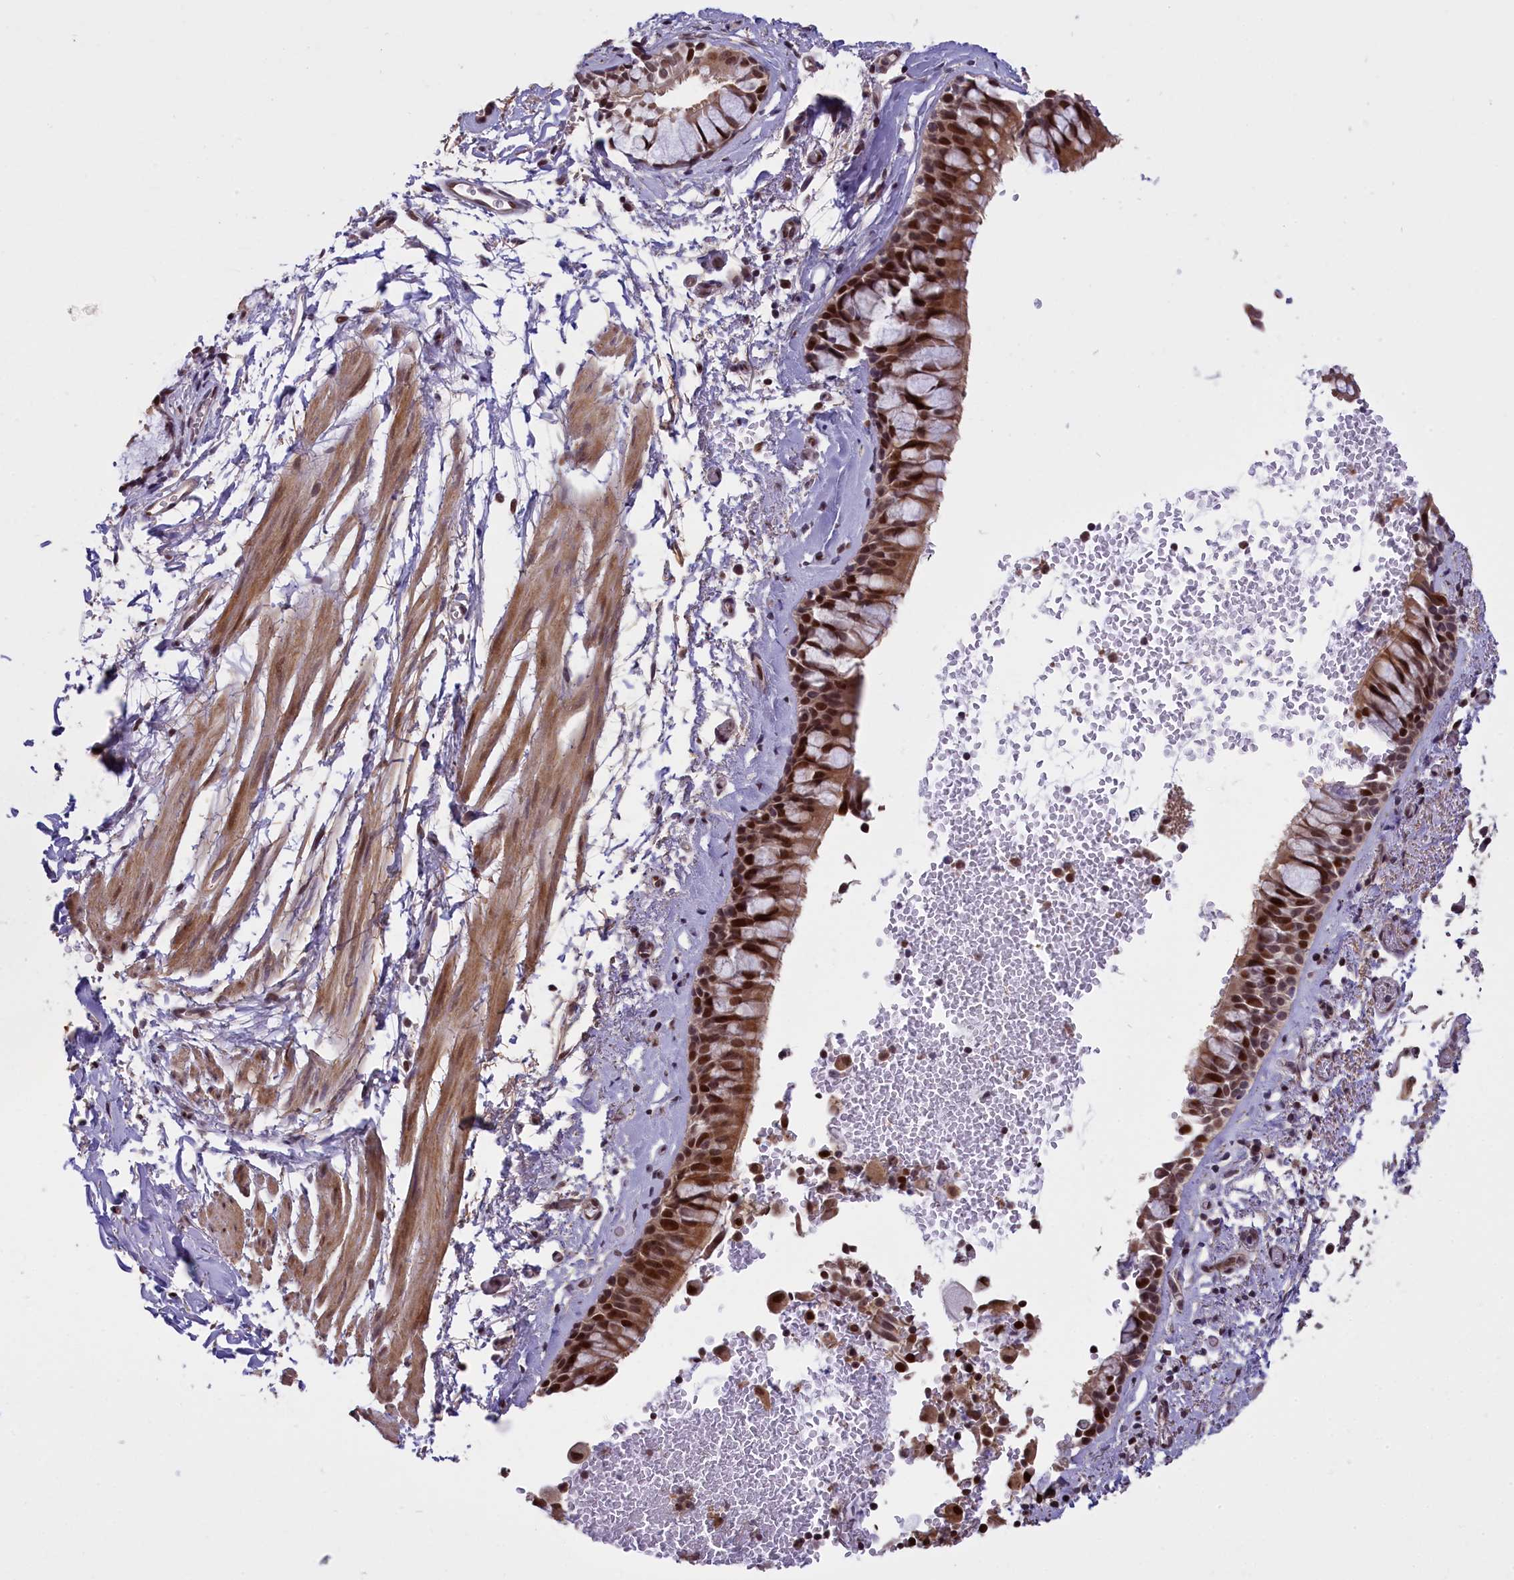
{"staining": {"intensity": "moderate", "quantity": ">75%", "location": "cytoplasmic/membranous,nuclear"}, "tissue": "bronchus", "cell_type": "Respiratory epithelial cells", "image_type": "normal", "snomed": [{"axis": "morphology", "description": "Normal tissue, NOS"}, {"axis": "morphology", "description": "Inflammation, NOS"}, {"axis": "topography", "description": "Cartilage tissue"}, {"axis": "topography", "description": "Bronchus"}, {"axis": "topography", "description": "Lung"}], "caption": "High-power microscopy captured an immunohistochemistry (IHC) histopathology image of normal bronchus, revealing moderate cytoplasmic/membranous,nuclear expression in about >75% of respiratory epithelial cells.", "gene": "RELB", "patient": {"sex": "female", "age": 64}}